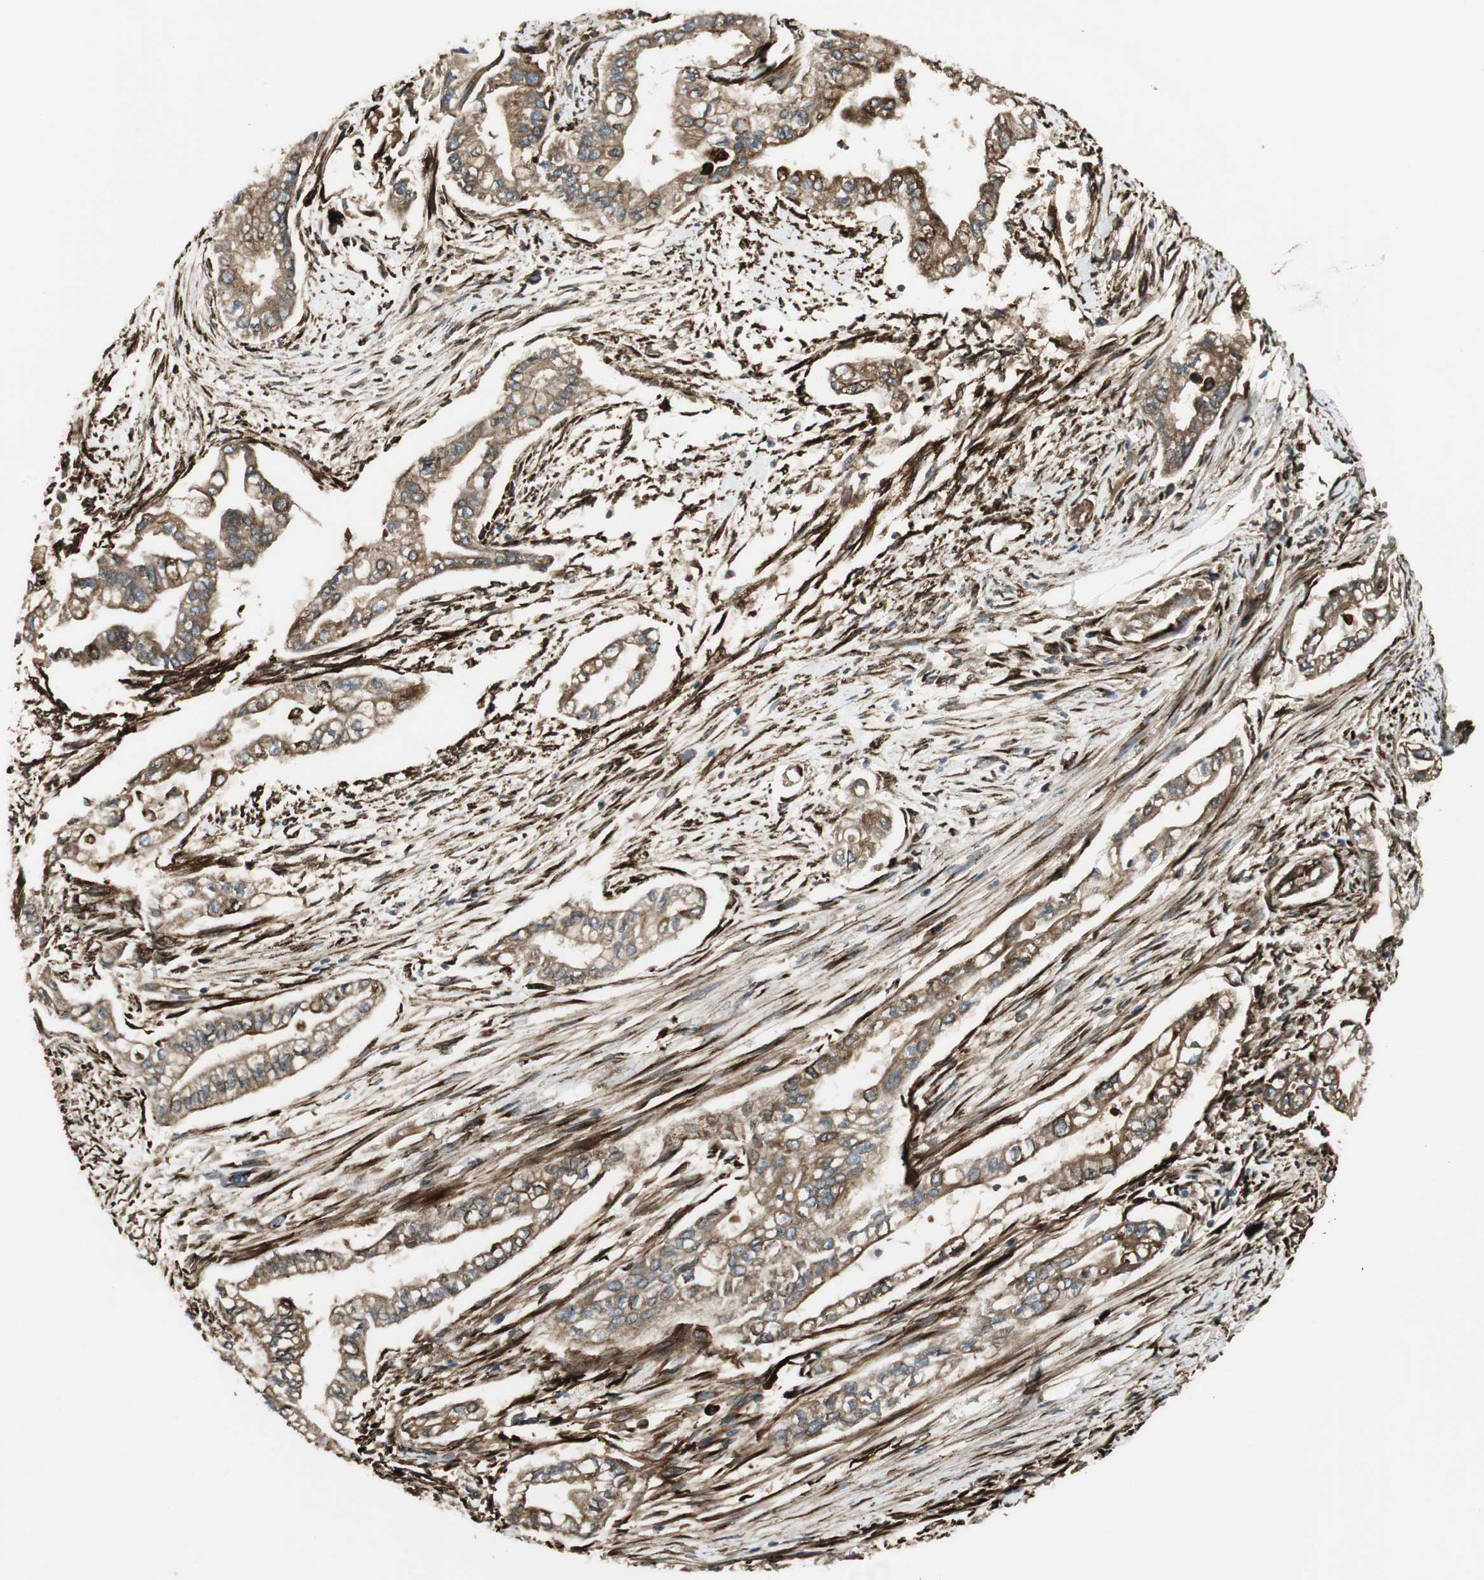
{"staining": {"intensity": "moderate", "quantity": ">75%", "location": "cytoplasmic/membranous"}, "tissue": "pancreatic cancer", "cell_type": "Tumor cells", "image_type": "cancer", "snomed": [{"axis": "morphology", "description": "Normal tissue, NOS"}, {"axis": "topography", "description": "Pancreas"}], "caption": "A histopathology image showing moderate cytoplasmic/membranous expression in about >75% of tumor cells in pancreatic cancer, as visualized by brown immunohistochemical staining.", "gene": "PRKG1", "patient": {"sex": "male", "age": 42}}